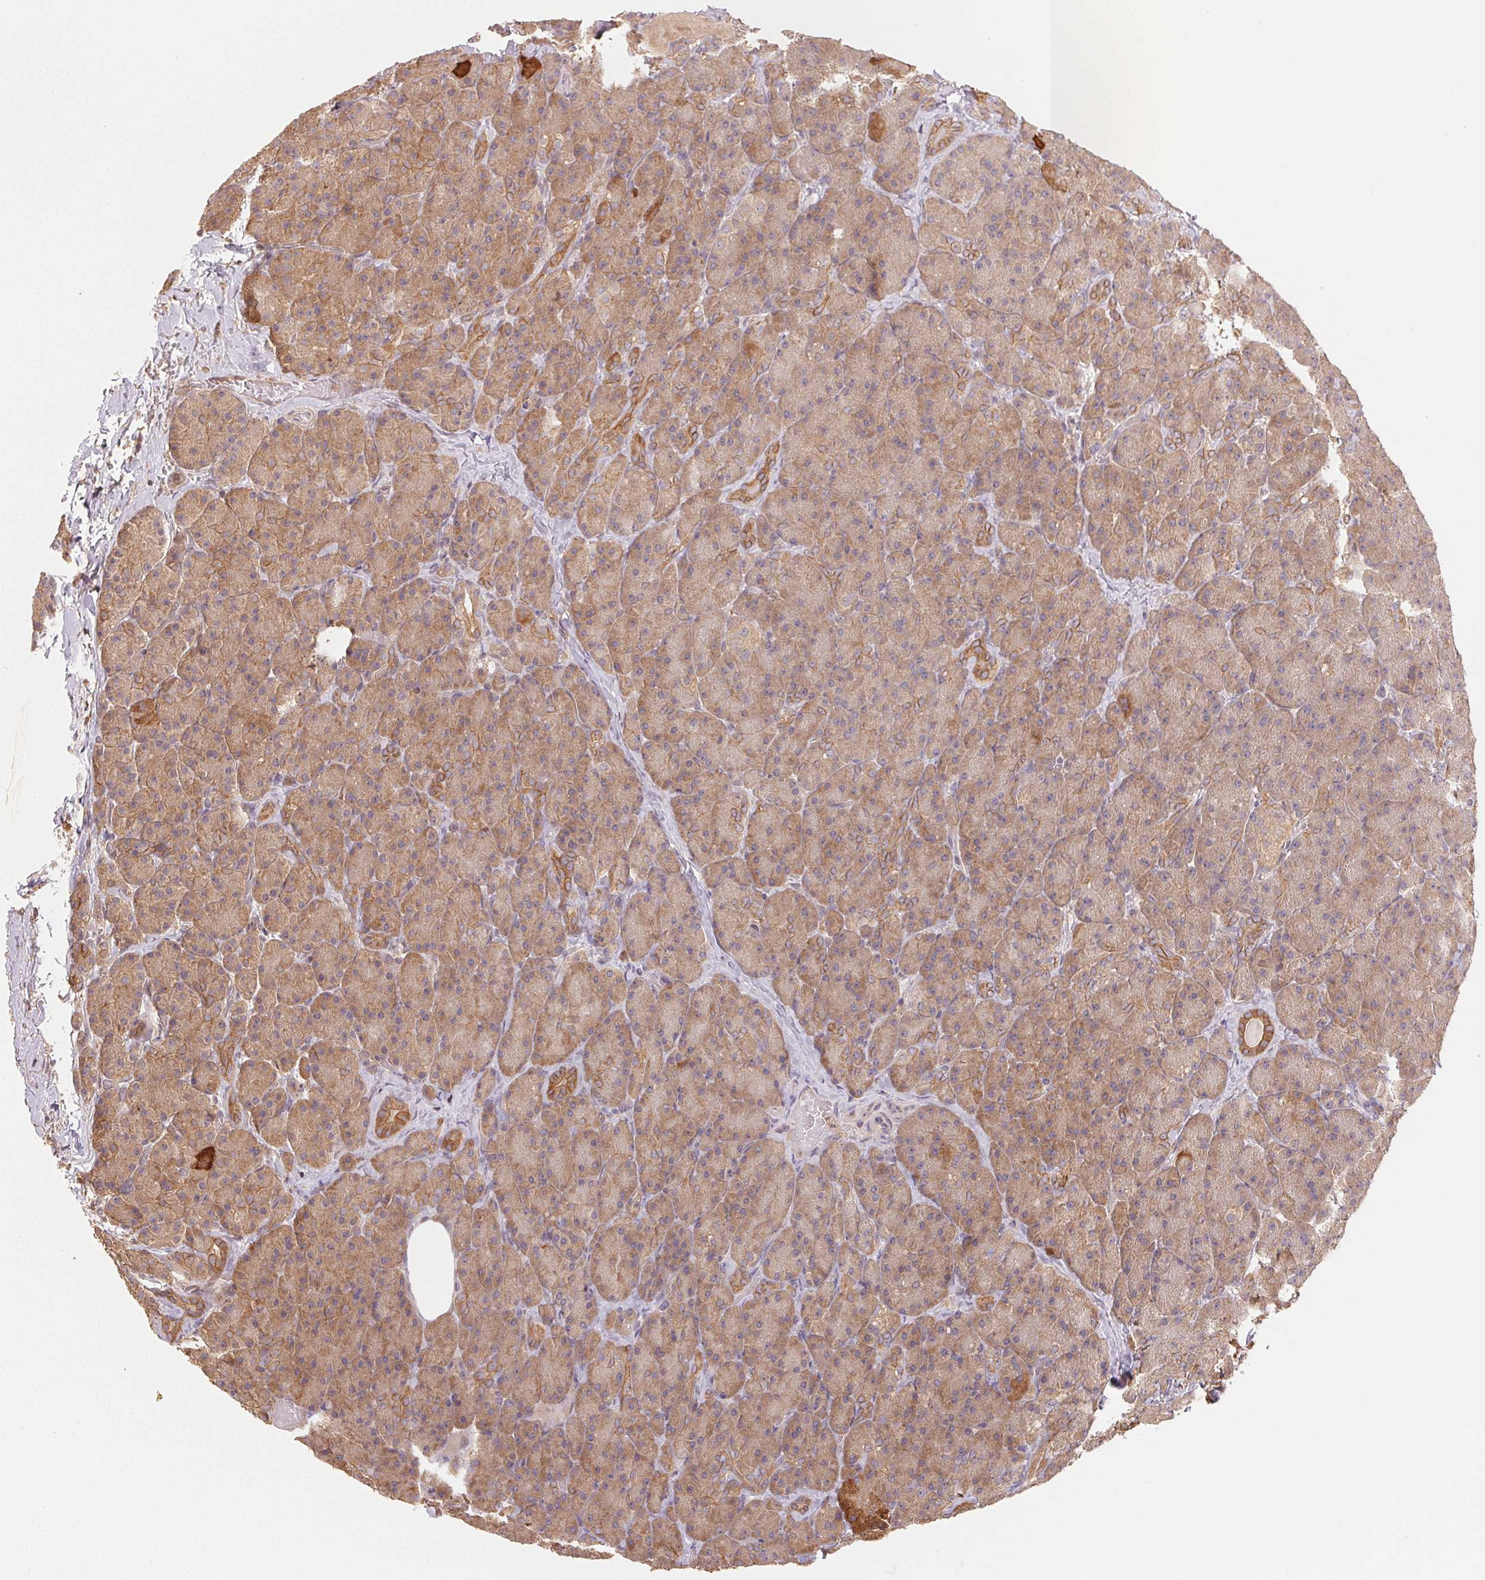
{"staining": {"intensity": "moderate", "quantity": ">75%", "location": "cytoplasmic/membranous"}, "tissue": "pancreas", "cell_type": "Exocrine glandular cells", "image_type": "normal", "snomed": [{"axis": "morphology", "description": "Normal tissue, NOS"}, {"axis": "topography", "description": "Pancreas"}], "caption": "Immunohistochemistry image of benign human pancreas stained for a protein (brown), which demonstrates medium levels of moderate cytoplasmic/membranous staining in approximately >75% of exocrine glandular cells.", "gene": "MAPKAPK2", "patient": {"sex": "male", "age": 57}}